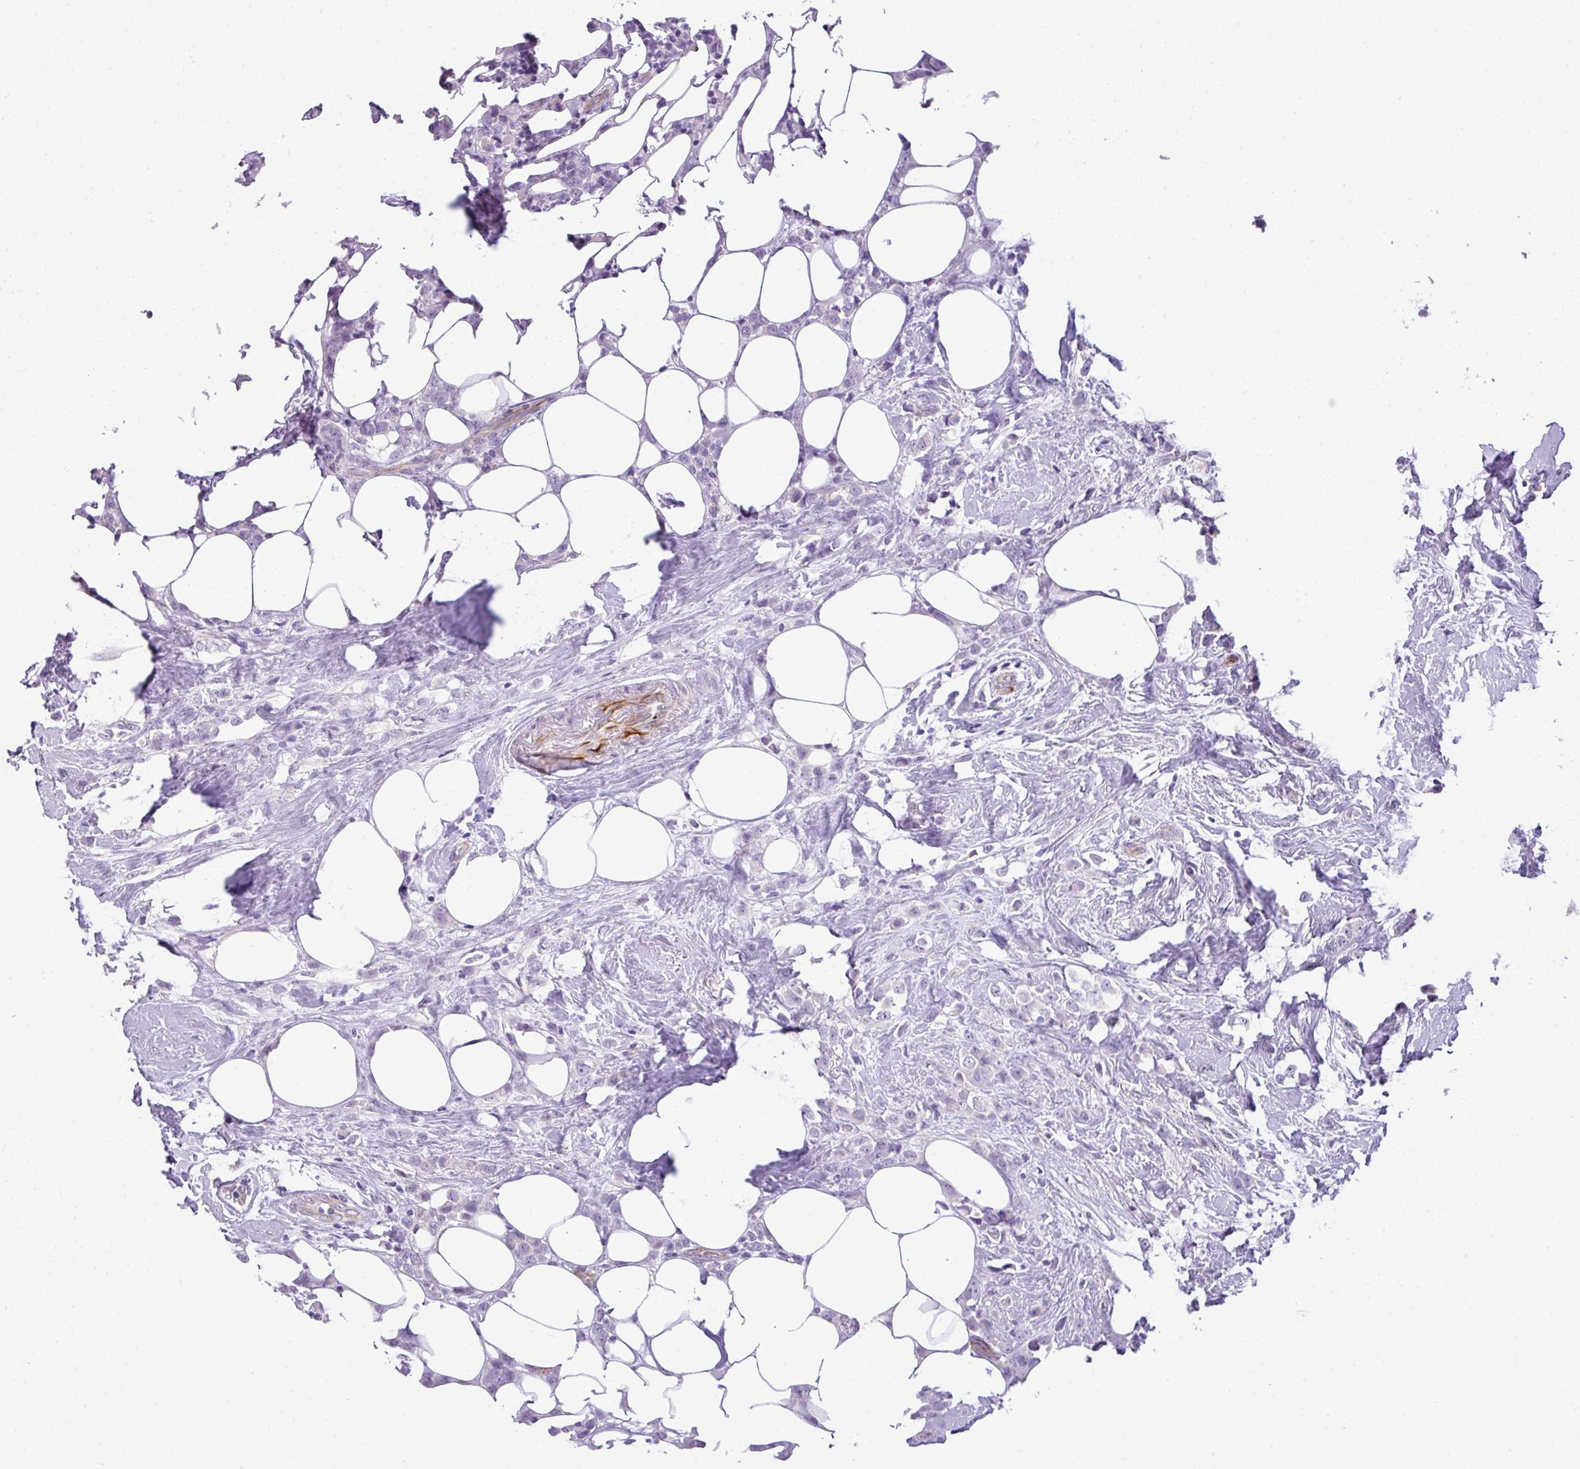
{"staining": {"intensity": "negative", "quantity": "none", "location": "none"}, "tissue": "breast cancer", "cell_type": "Tumor cells", "image_type": "cancer", "snomed": [{"axis": "morphology", "description": "Duct carcinoma"}, {"axis": "topography", "description": "Breast"}], "caption": "The histopathology image reveals no staining of tumor cells in breast intraductal carcinoma.", "gene": "ENSG00000273748", "patient": {"sex": "female", "age": 80}}